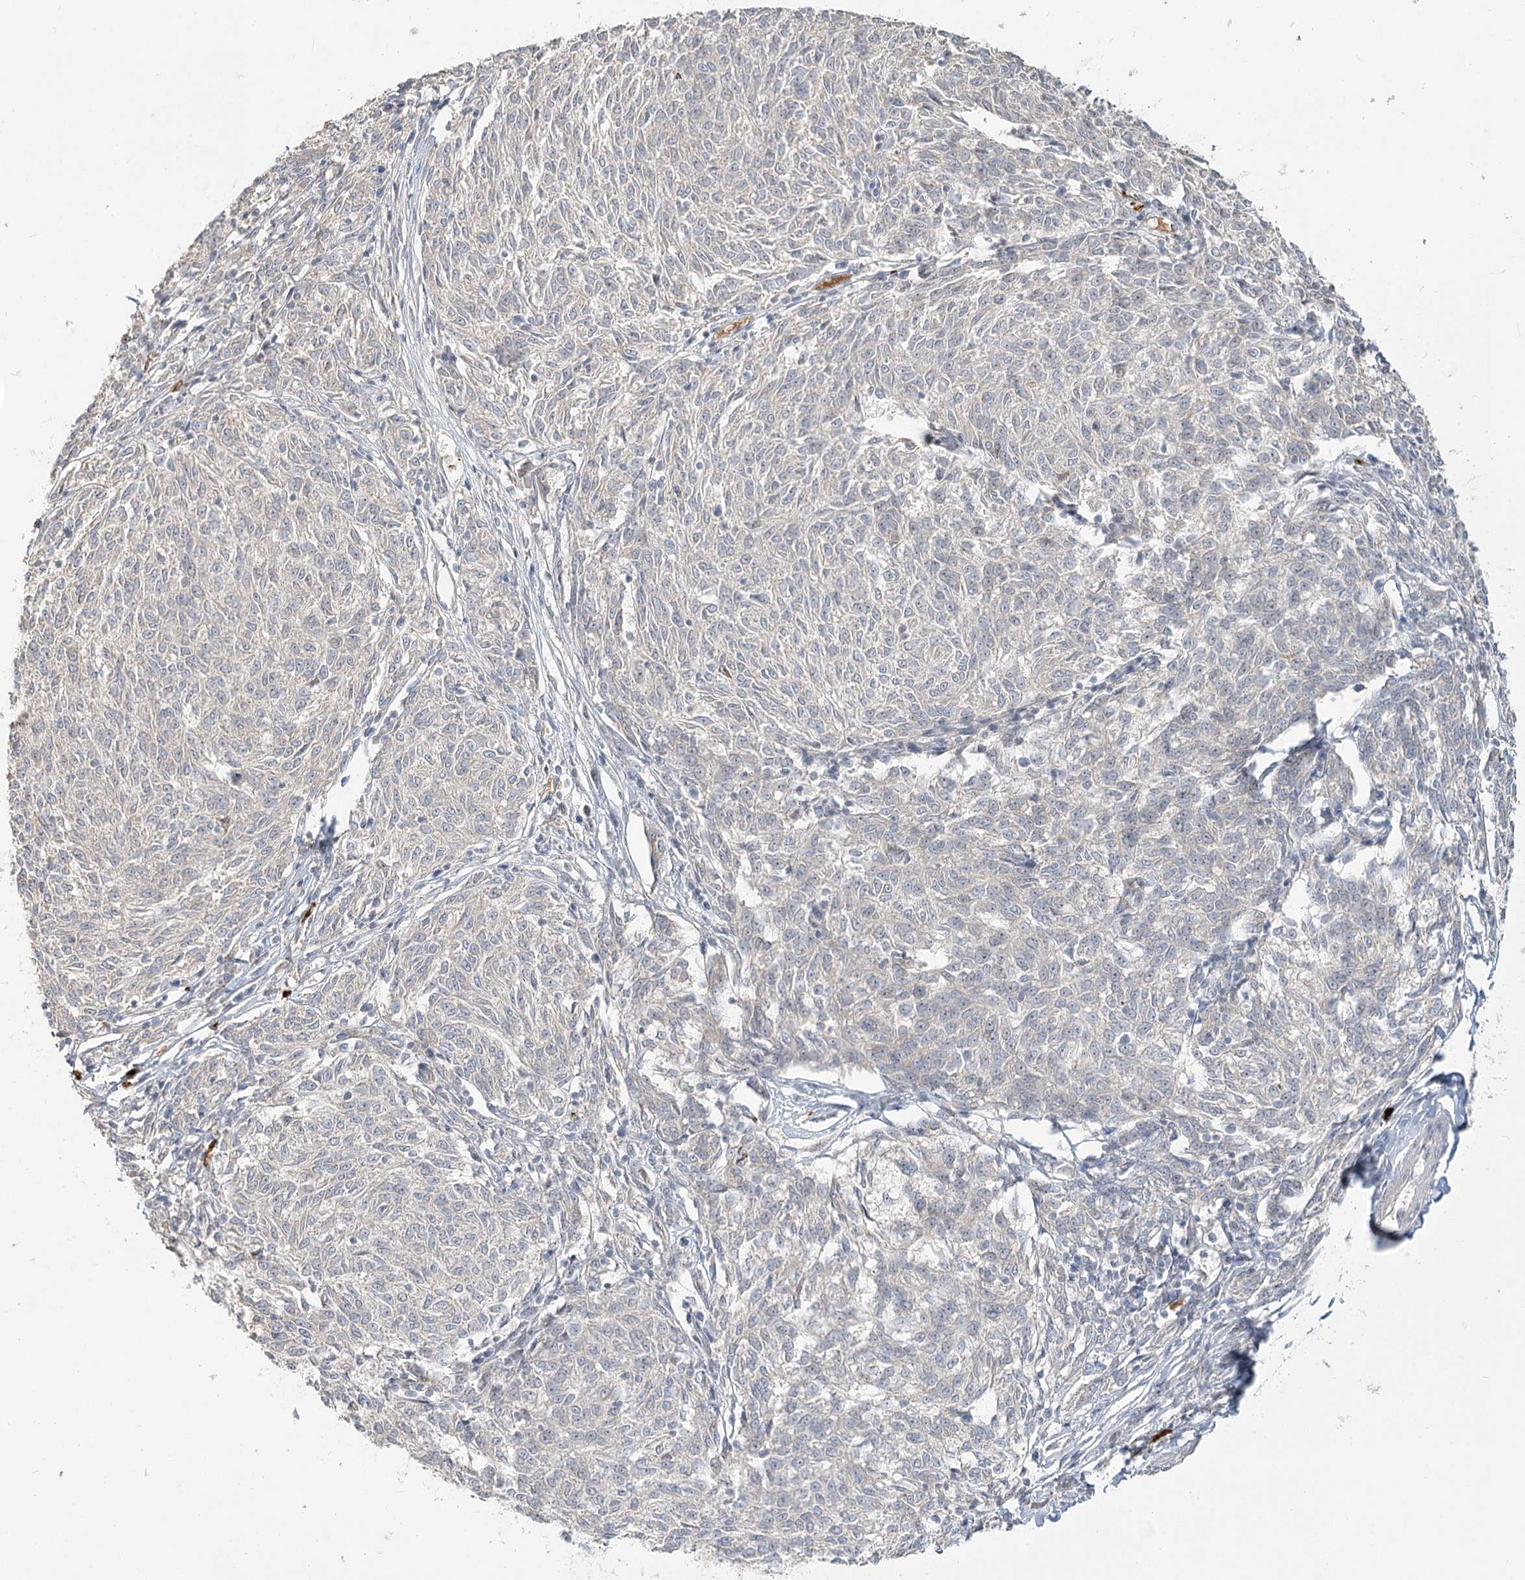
{"staining": {"intensity": "negative", "quantity": "none", "location": "none"}, "tissue": "melanoma", "cell_type": "Tumor cells", "image_type": "cancer", "snomed": [{"axis": "morphology", "description": "Malignant melanoma, NOS"}, {"axis": "topography", "description": "Skin"}], "caption": "Tumor cells are negative for brown protein staining in malignant melanoma.", "gene": "GUCY2C", "patient": {"sex": "female", "age": 72}}